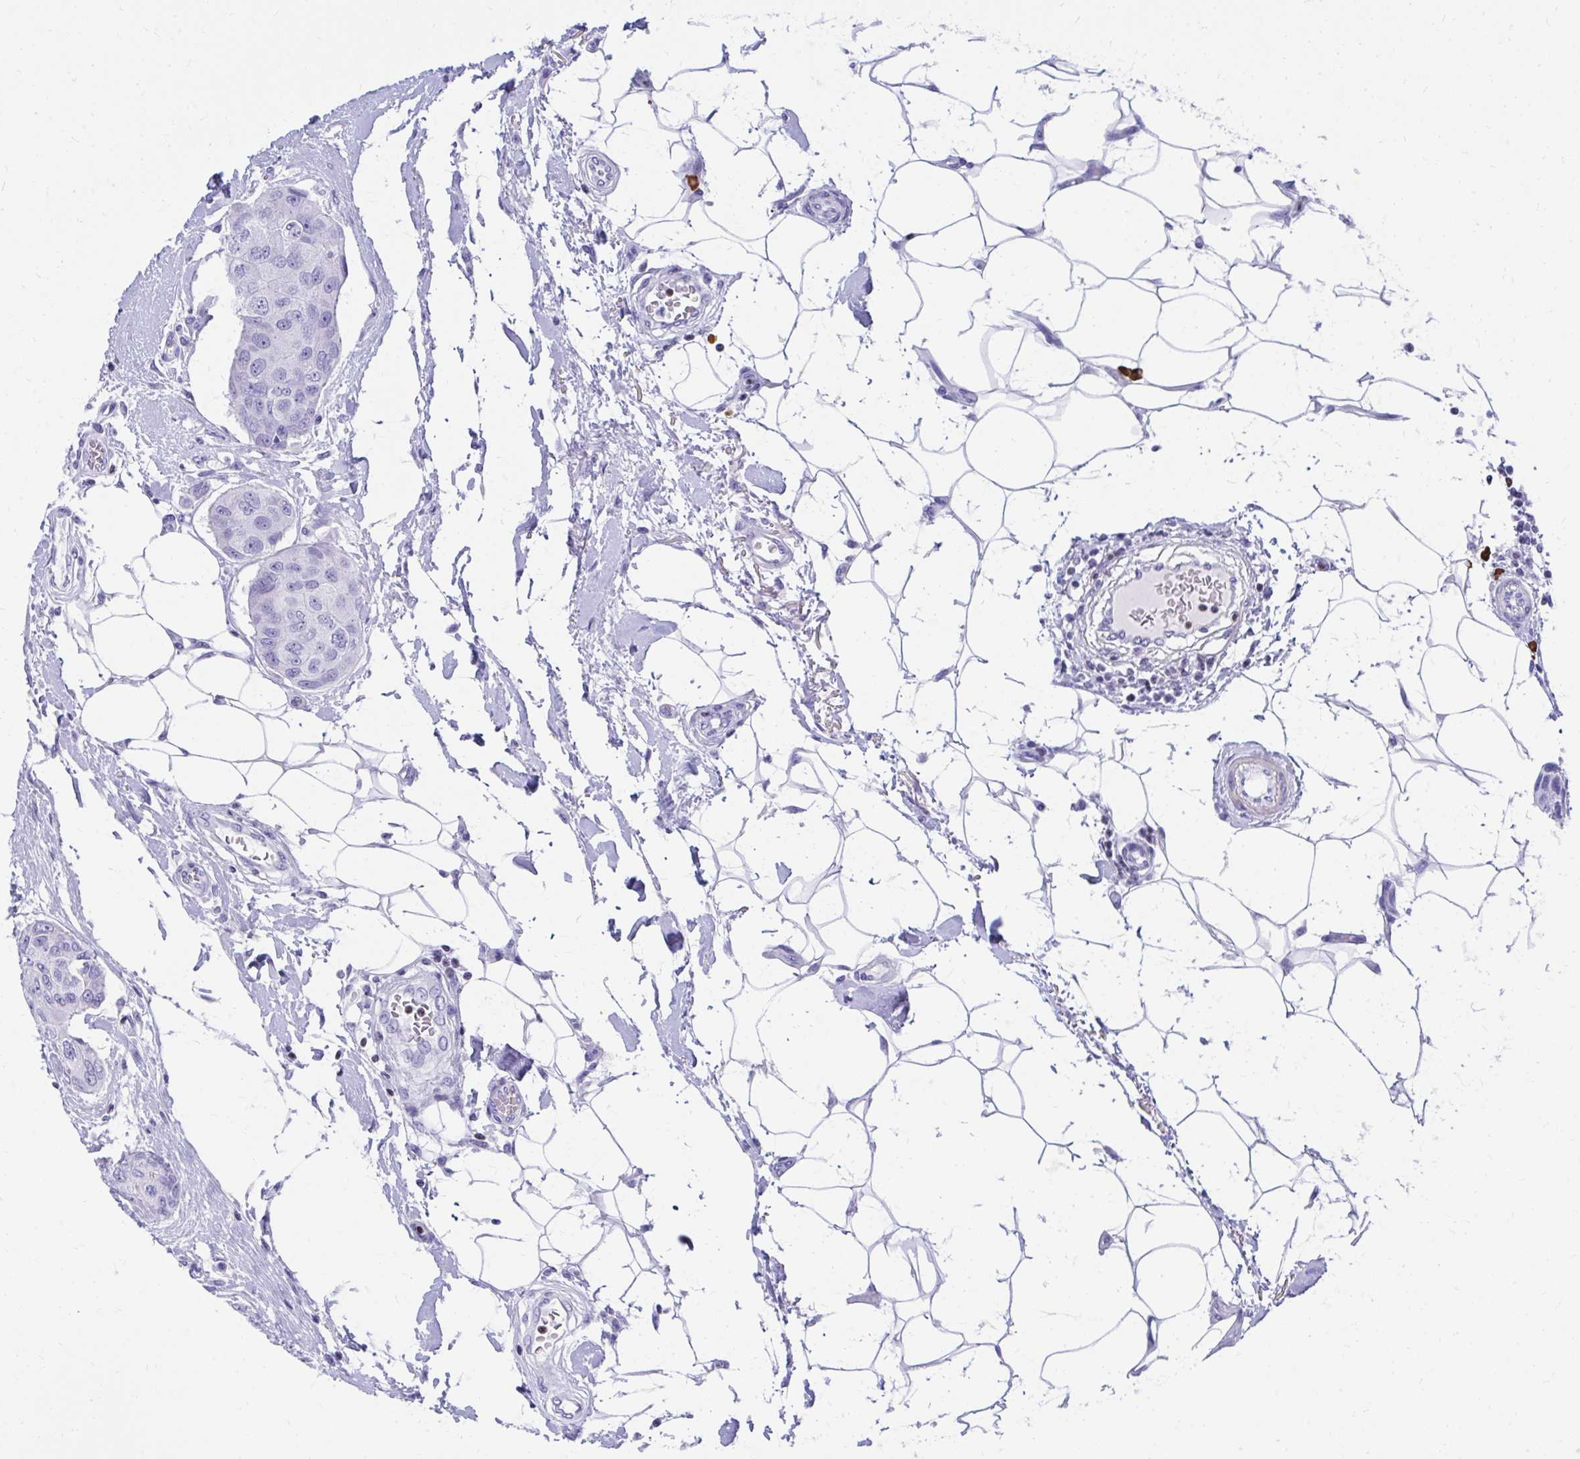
{"staining": {"intensity": "negative", "quantity": "none", "location": "none"}, "tissue": "breast cancer", "cell_type": "Tumor cells", "image_type": "cancer", "snomed": [{"axis": "morphology", "description": "Duct carcinoma"}, {"axis": "topography", "description": "Breast"}, {"axis": "topography", "description": "Lymph node"}], "caption": "Human breast infiltrating ductal carcinoma stained for a protein using immunohistochemistry (IHC) displays no staining in tumor cells.", "gene": "RUNX3", "patient": {"sex": "female", "age": 80}}